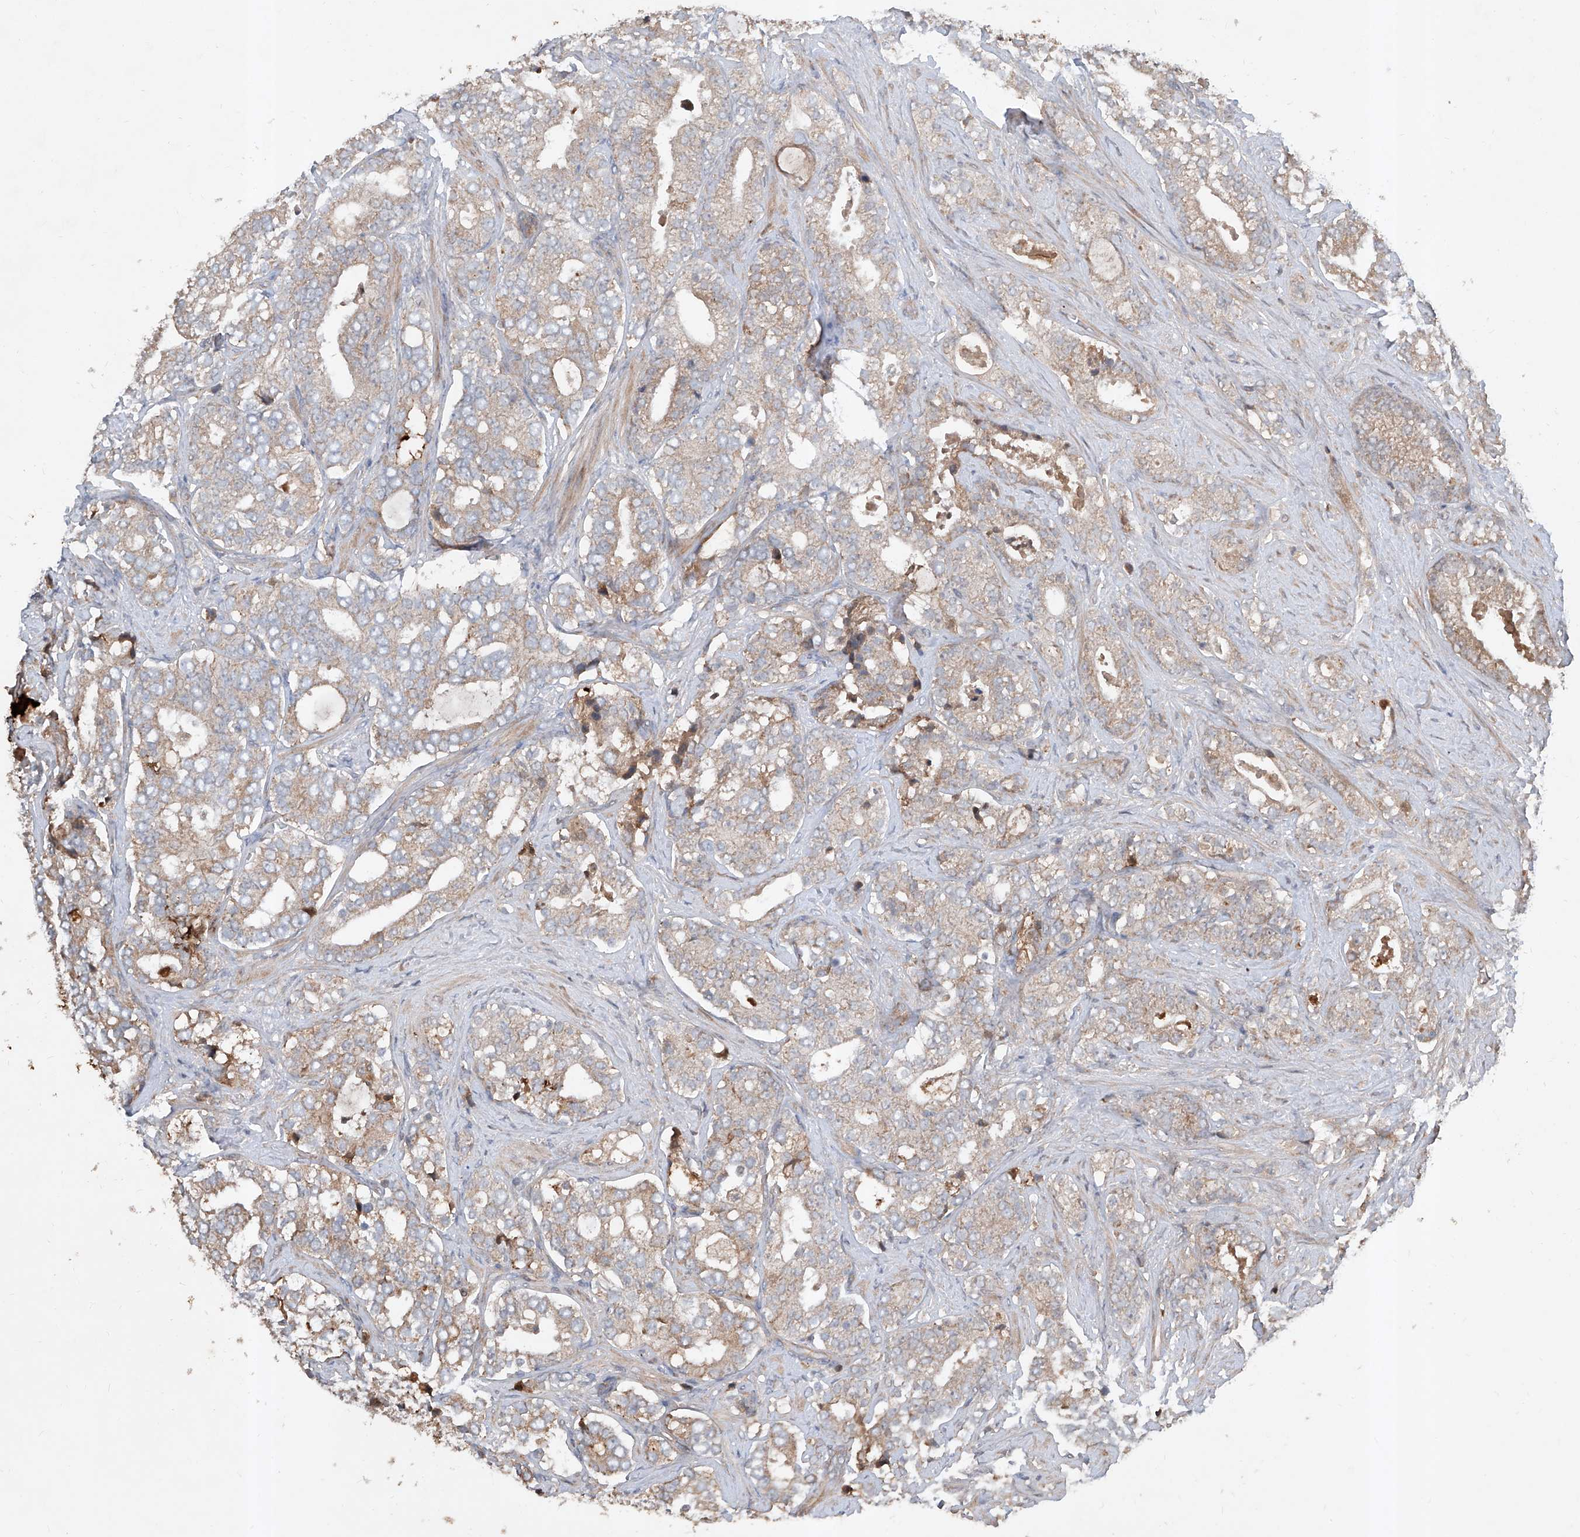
{"staining": {"intensity": "weak", "quantity": "25%-75%", "location": "cytoplasmic/membranous"}, "tissue": "prostate cancer", "cell_type": "Tumor cells", "image_type": "cancer", "snomed": [{"axis": "morphology", "description": "Adenocarcinoma, High grade"}, {"axis": "topography", "description": "Prostate and seminal vesicle, NOS"}], "caption": "Human prostate adenocarcinoma (high-grade) stained with a brown dye demonstrates weak cytoplasmic/membranous positive staining in about 25%-75% of tumor cells.", "gene": "ADAM23", "patient": {"sex": "male", "age": 67}}